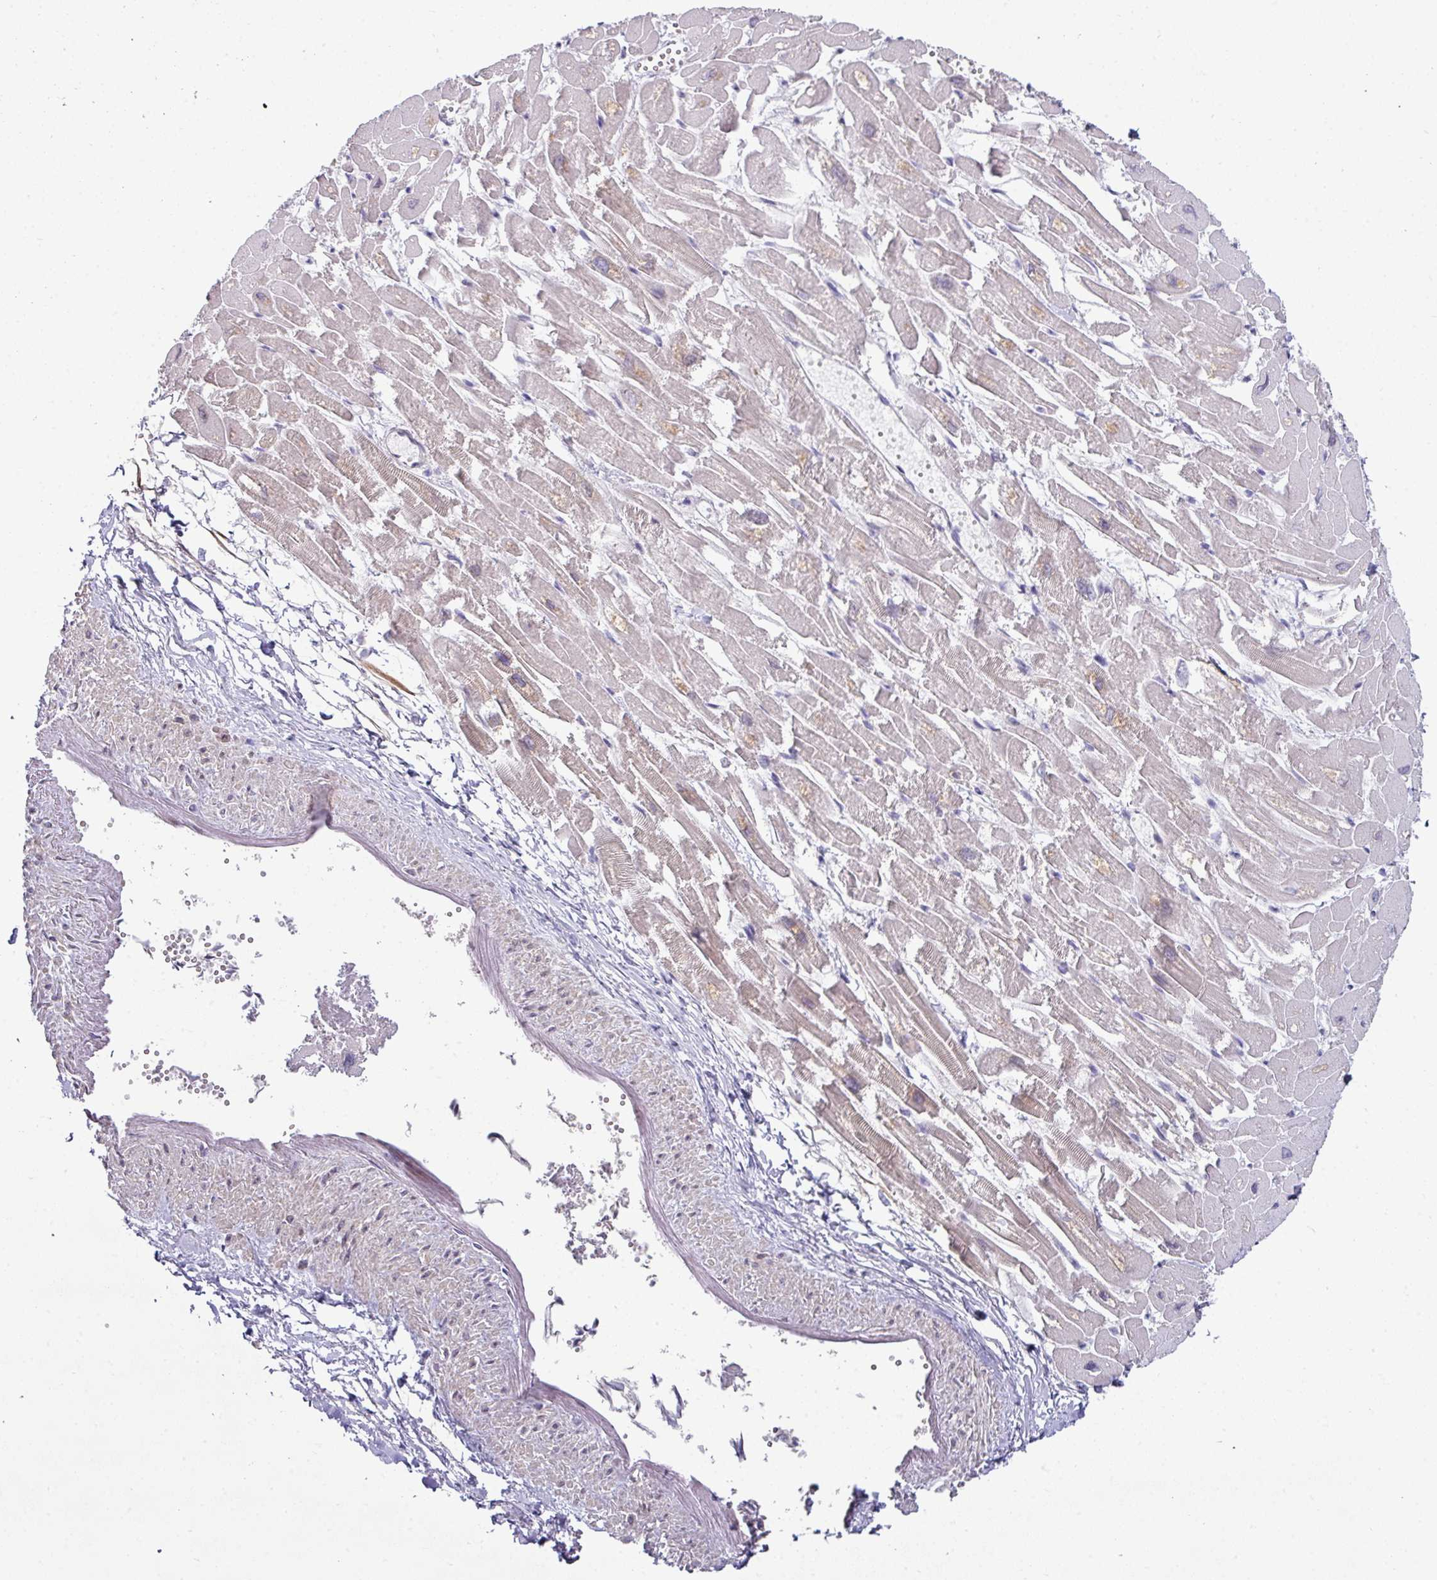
{"staining": {"intensity": "weak", "quantity": "<25%", "location": "cytoplasmic/membranous"}, "tissue": "heart muscle", "cell_type": "Cardiomyocytes", "image_type": "normal", "snomed": [{"axis": "morphology", "description": "Normal tissue, NOS"}, {"axis": "topography", "description": "Heart"}], "caption": "This is an IHC histopathology image of unremarkable human heart muscle. There is no expression in cardiomyocytes.", "gene": "SLAMF6", "patient": {"sex": "male", "age": 54}}